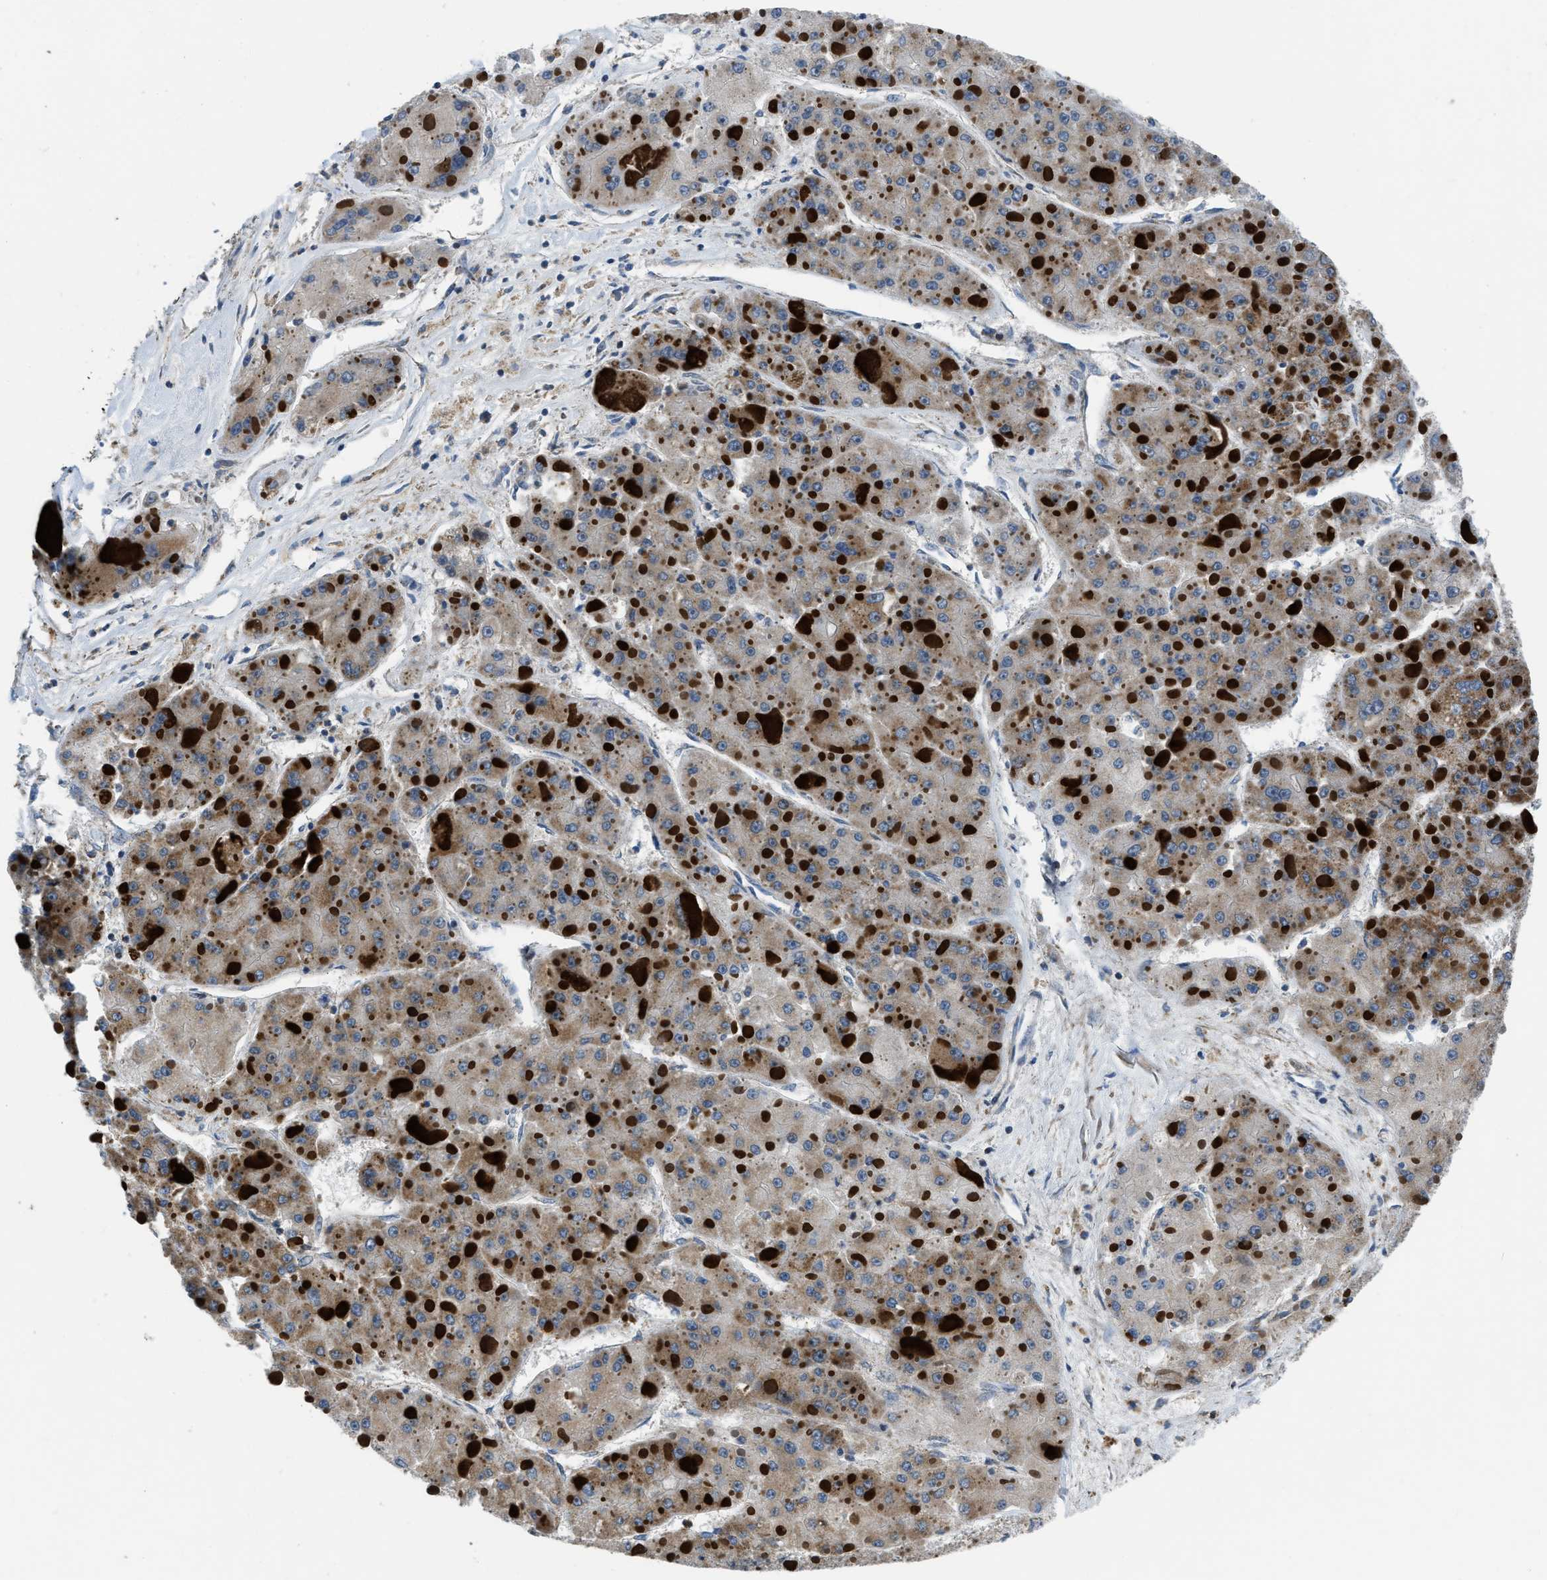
{"staining": {"intensity": "moderate", "quantity": "25%-75%", "location": "cytoplasmic/membranous"}, "tissue": "liver cancer", "cell_type": "Tumor cells", "image_type": "cancer", "snomed": [{"axis": "morphology", "description": "Carcinoma, Hepatocellular, NOS"}, {"axis": "topography", "description": "Liver"}], "caption": "The photomicrograph shows staining of hepatocellular carcinoma (liver), revealing moderate cytoplasmic/membranous protein positivity (brown color) within tumor cells. (Stains: DAB (3,3'-diaminobenzidine) in brown, nuclei in blue, Microscopy: brightfield microscopy at high magnification).", "gene": "GSDME", "patient": {"sex": "female", "age": 73}}